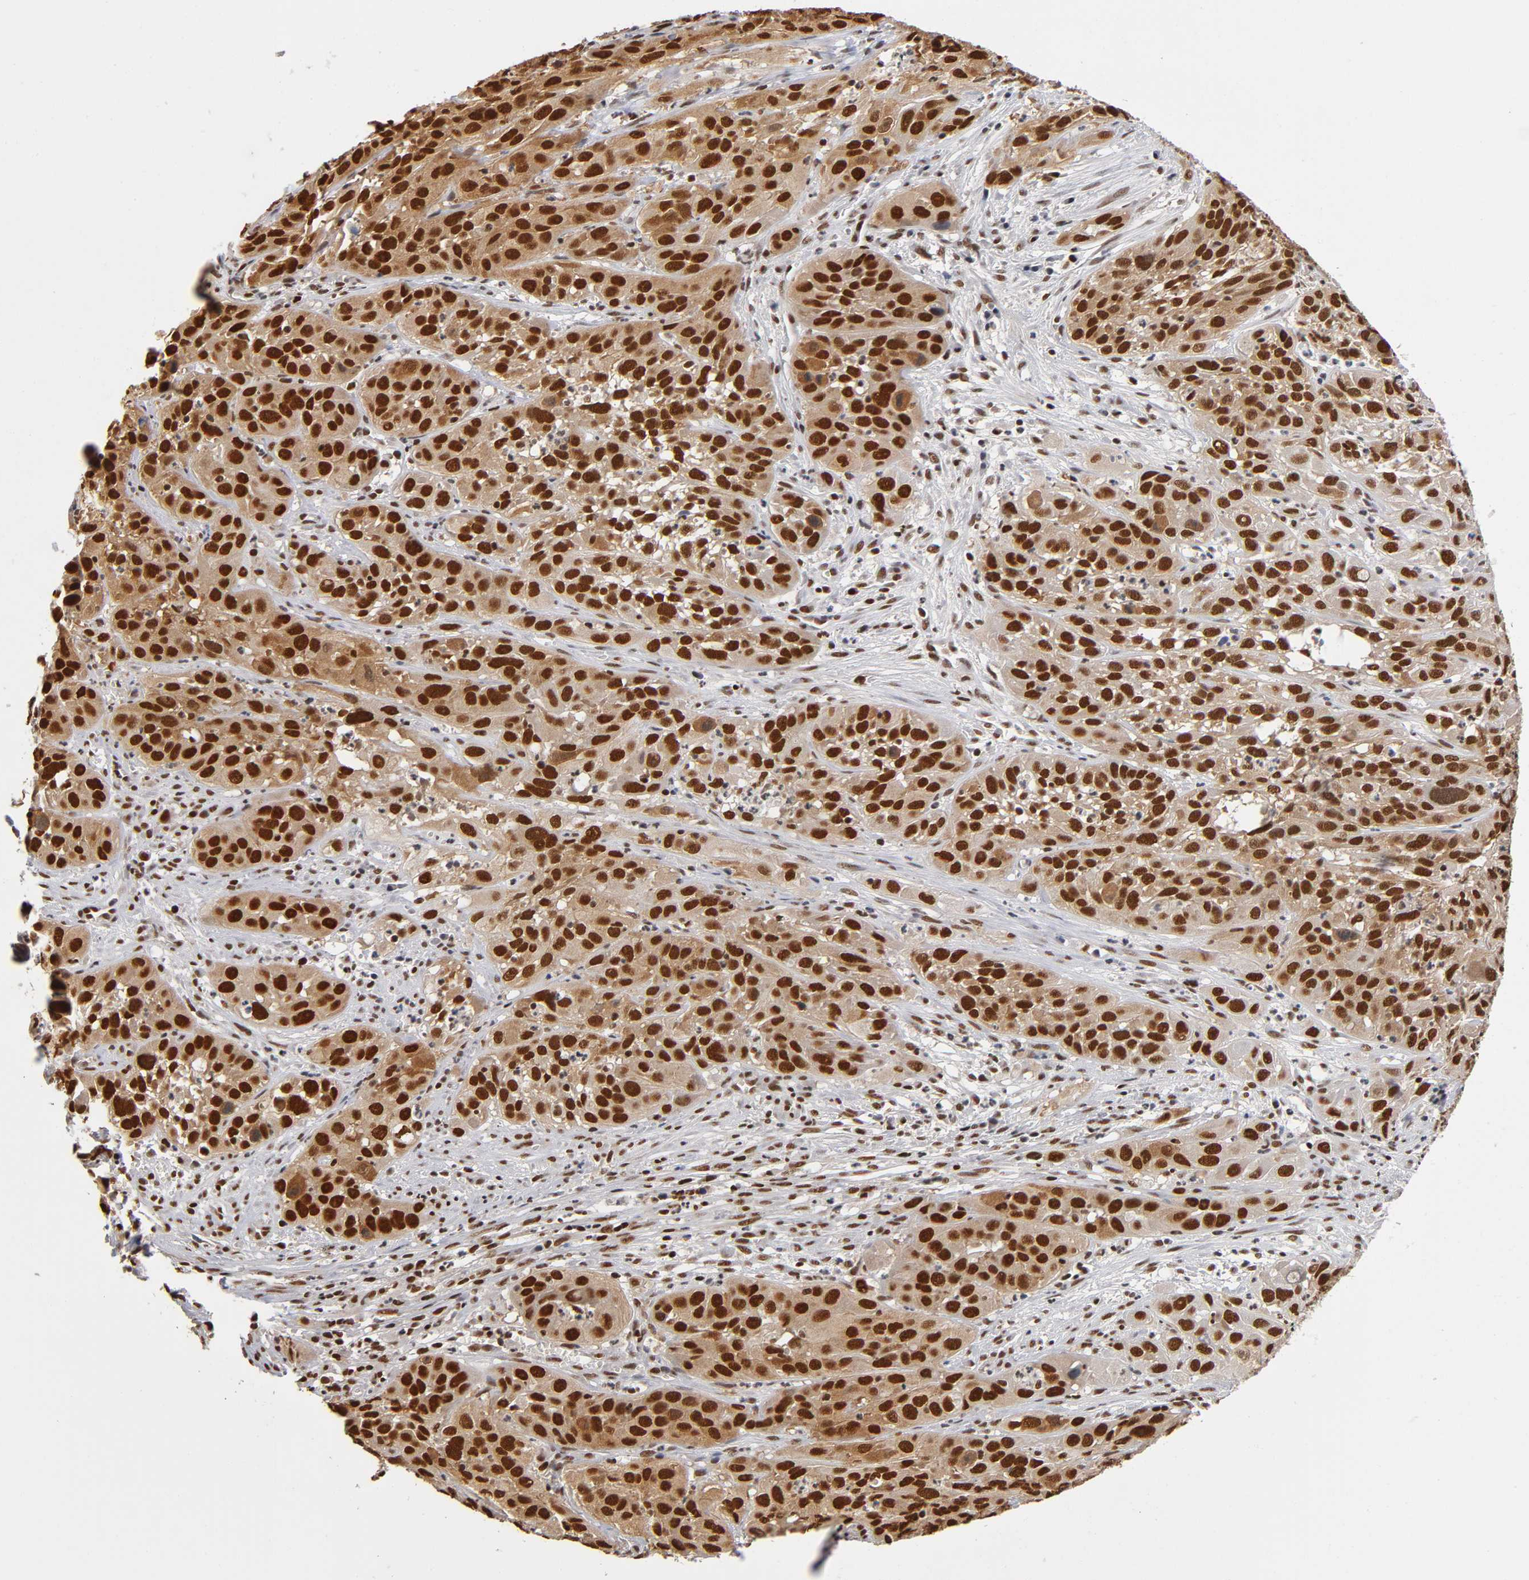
{"staining": {"intensity": "strong", "quantity": ">75%", "location": "nuclear"}, "tissue": "cervical cancer", "cell_type": "Tumor cells", "image_type": "cancer", "snomed": [{"axis": "morphology", "description": "Squamous cell carcinoma, NOS"}, {"axis": "topography", "description": "Cervix"}], "caption": "Immunohistochemistry (IHC) staining of squamous cell carcinoma (cervical), which exhibits high levels of strong nuclear staining in about >75% of tumor cells indicating strong nuclear protein positivity. The staining was performed using DAB (brown) for protein detection and nuclei were counterstained in hematoxylin (blue).", "gene": "ILKAP", "patient": {"sex": "female", "age": 32}}